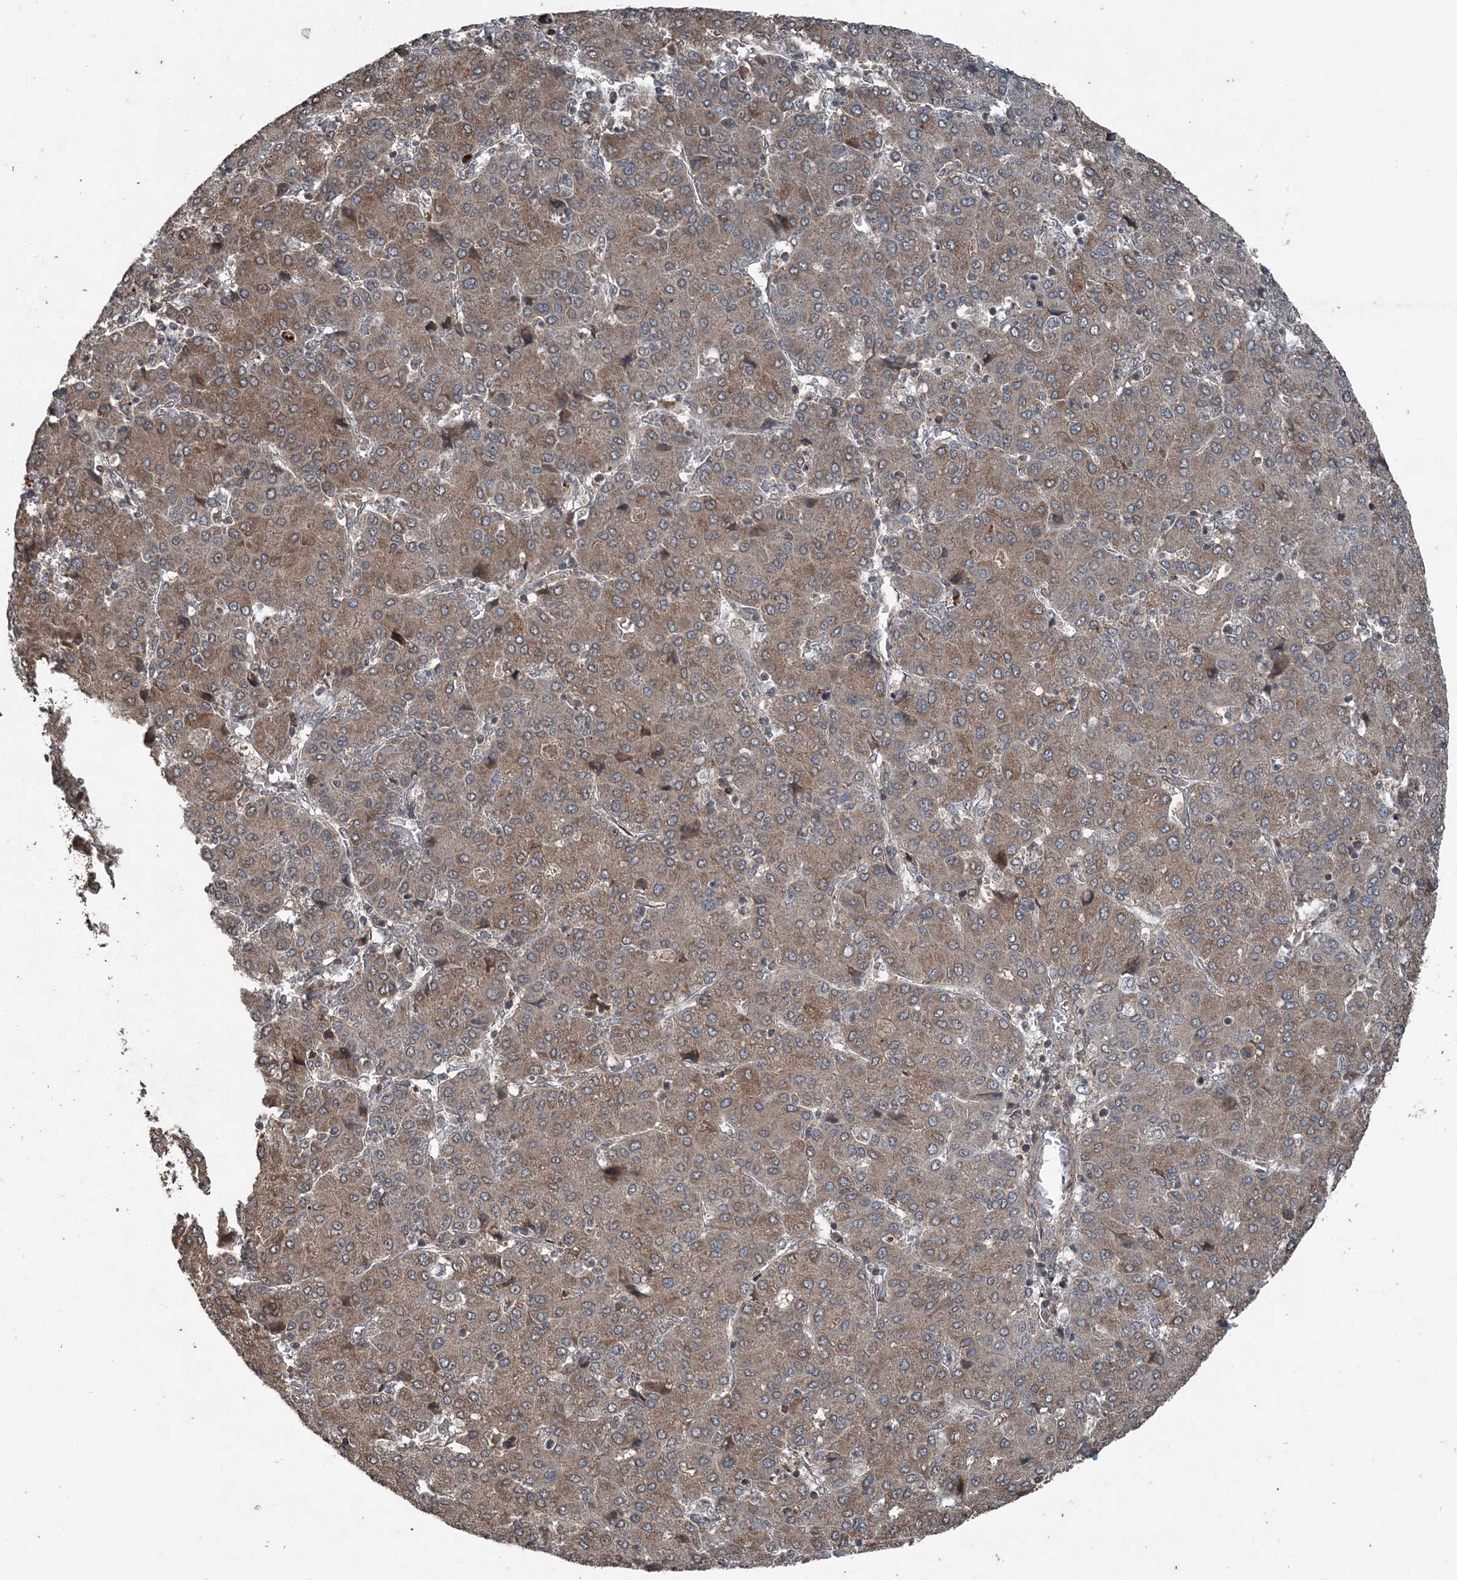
{"staining": {"intensity": "weak", "quantity": ">75%", "location": "cytoplasmic/membranous"}, "tissue": "liver cancer", "cell_type": "Tumor cells", "image_type": "cancer", "snomed": [{"axis": "morphology", "description": "Carcinoma, Hepatocellular, NOS"}, {"axis": "topography", "description": "Liver"}], "caption": "Brown immunohistochemical staining in human liver cancer (hepatocellular carcinoma) exhibits weak cytoplasmic/membranous expression in about >75% of tumor cells. (Brightfield microscopy of DAB IHC at high magnification).", "gene": "CFL1", "patient": {"sex": "male", "age": 65}}